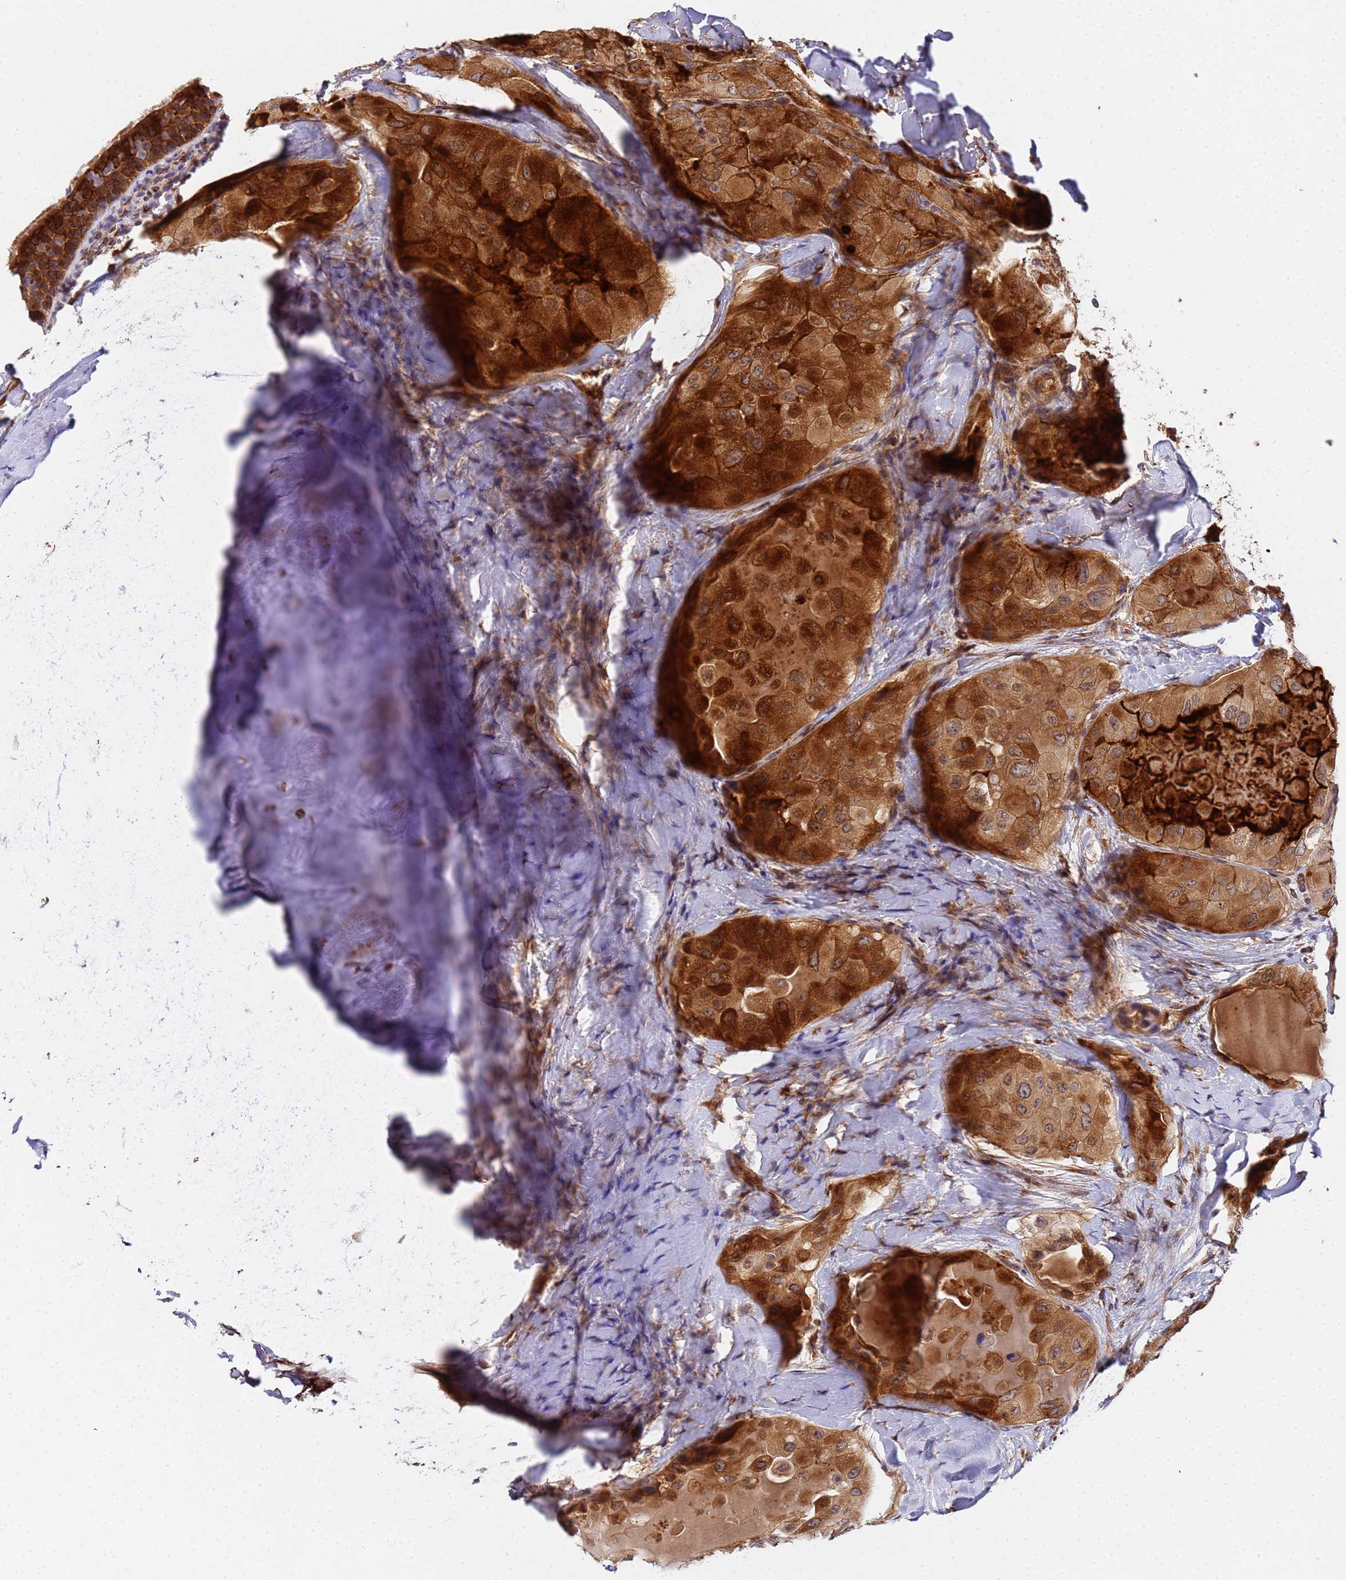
{"staining": {"intensity": "strong", "quantity": ">75%", "location": "cytoplasmic/membranous"}, "tissue": "thyroid cancer", "cell_type": "Tumor cells", "image_type": "cancer", "snomed": [{"axis": "morphology", "description": "Normal tissue, NOS"}, {"axis": "morphology", "description": "Papillary adenocarcinoma, NOS"}, {"axis": "topography", "description": "Thyroid gland"}], "caption": "The immunohistochemical stain shows strong cytoplasmic/membranous staining in tumor cells of thyroid cancer tissue.", "gene": "UNC93B1", "patient": {"sex": "female", "age": 59}}